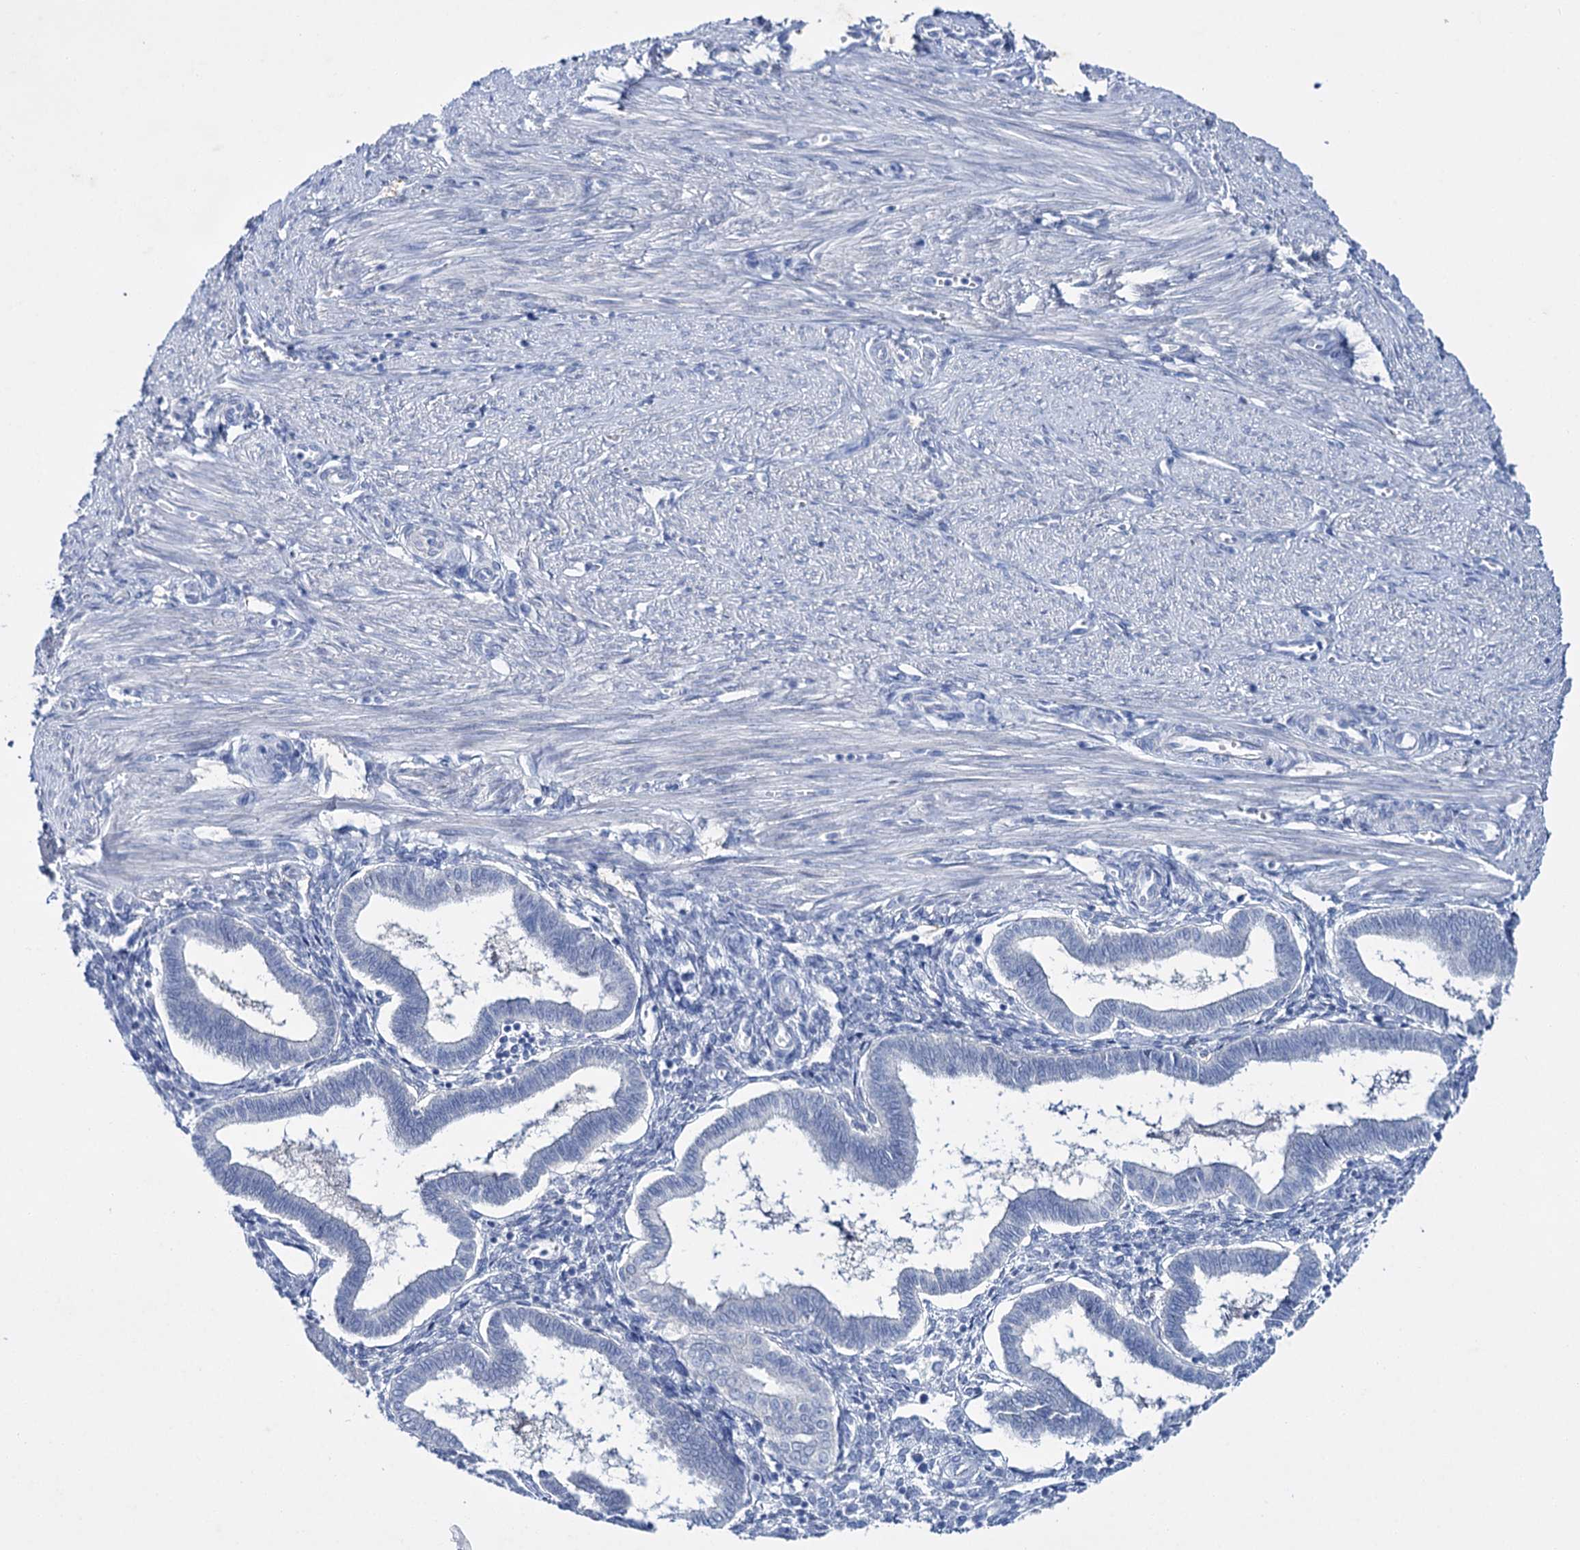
{"staining": {"intensity": "negative", "quantity": "none", "location": "none"}, "tissue": "endometrium", "cell_type": "Cells in endometrial stroma", "image_type": "normal", "snomed": [{"axis": "morphology", "description": "Normal tissue, NOS"}, {"axis": "topography", "description": "Endometrium"}], "caption": "An immunohistochemistry (IHC) micrograph of benign endometrium is shown. There is no staining in cells in endometrial stroma of endometrium.", "gene": "LYZL4", "patient": {"sex": "female", "age": 25}}